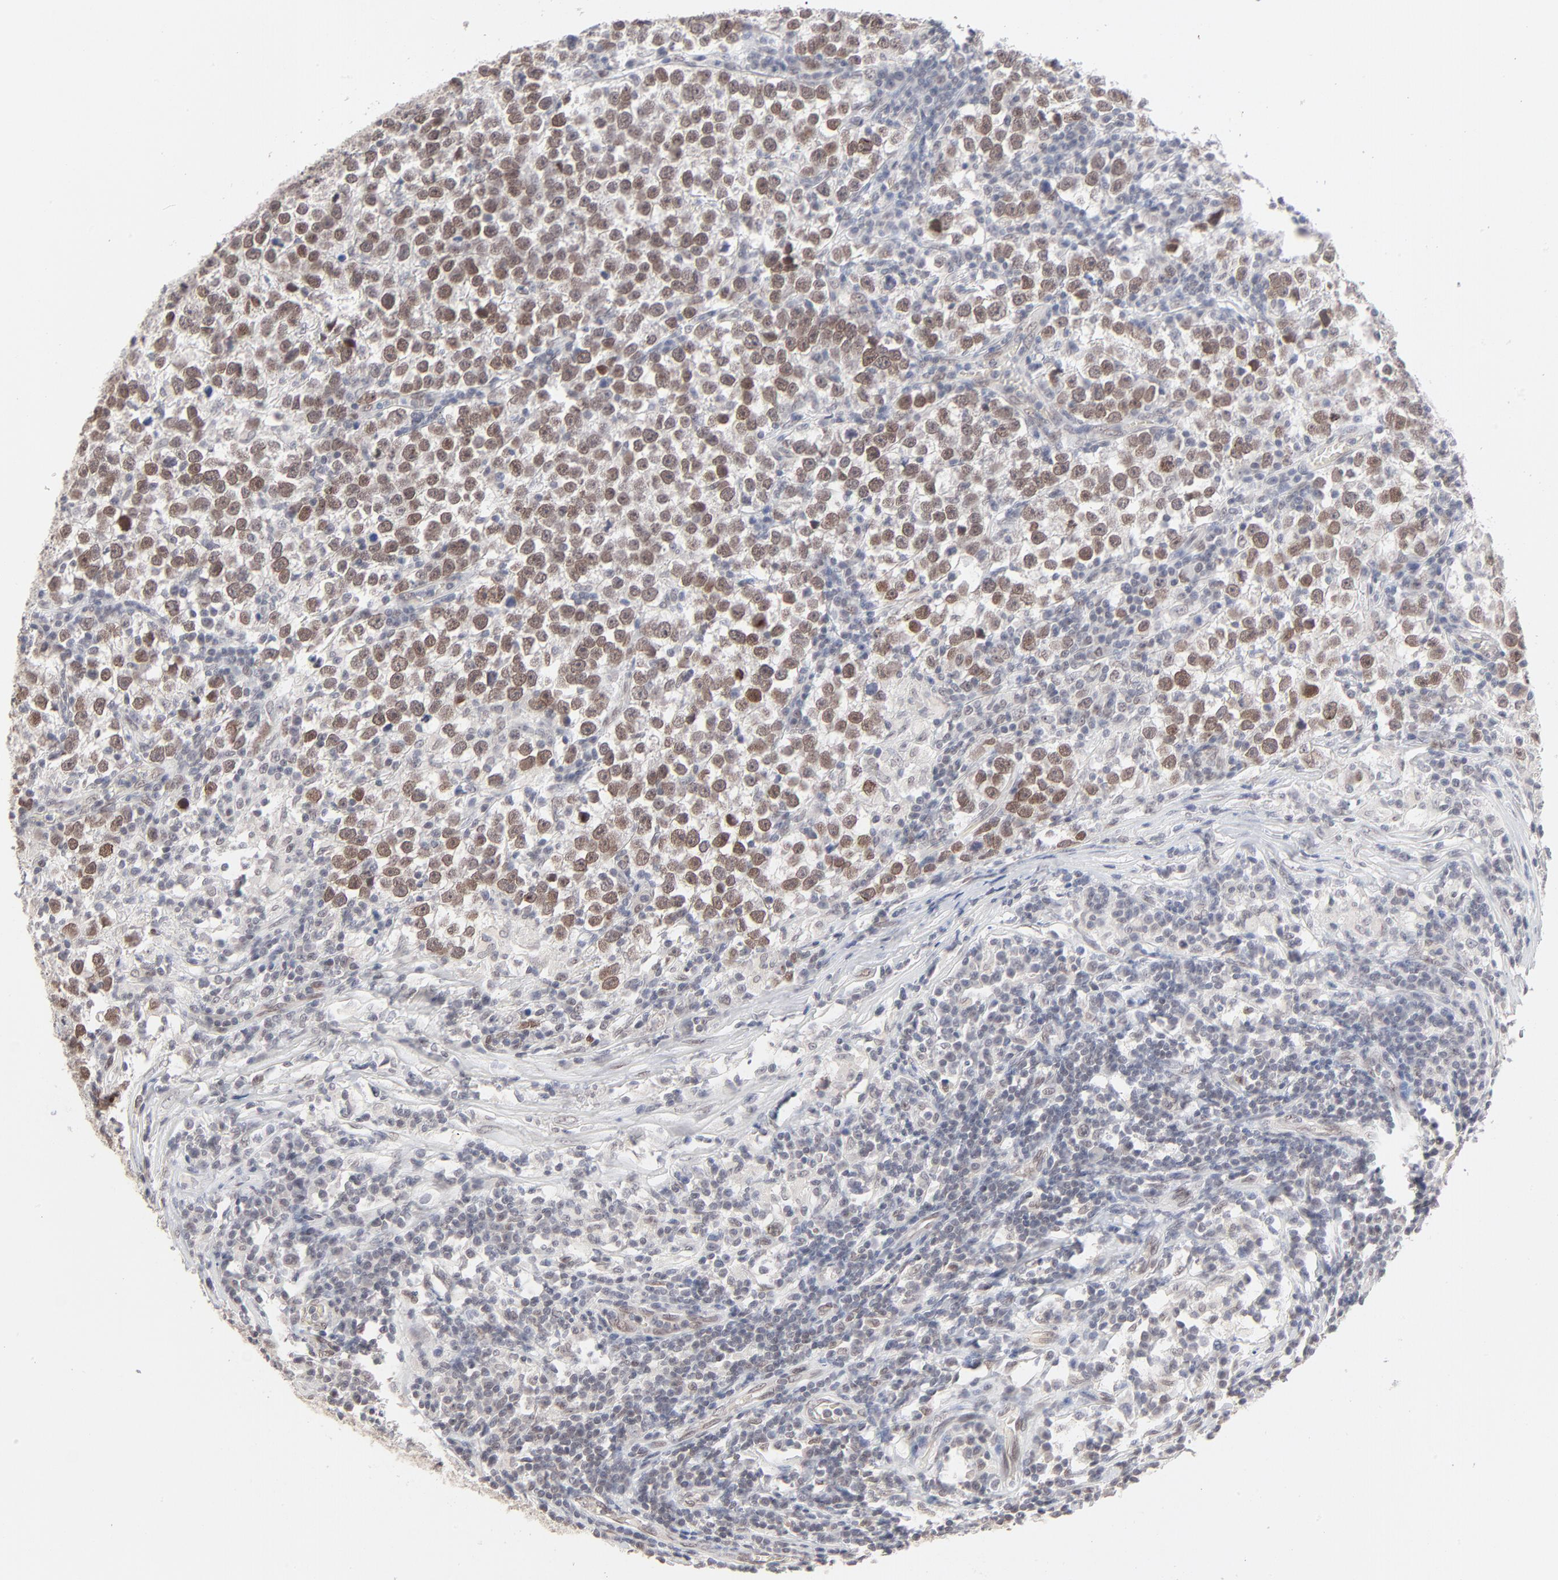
{"staining": {"intensity": "moderate", "quantity": ">75%", "location": "nuclear"}, "tissue": "testis cancer", "cell_type": "Tumor cells", "image_type": "cancer", "snomed": [{"axis": "morphology", "description": "Seminoma, NOS"}, {"axis": "topography", "description": "Testis"}], "caption": "Brown immunohistochemical staining in seminoma (testis) shows moderate nuclear positivity in approximately >75% of tumor cells. The staining is performed using DAB brown chromogen to label protein expression. The nuclei are counter-stained blue using hematoxylin.", "gene": "MBIP", "patient": {"sex": "male", "age": 43}}